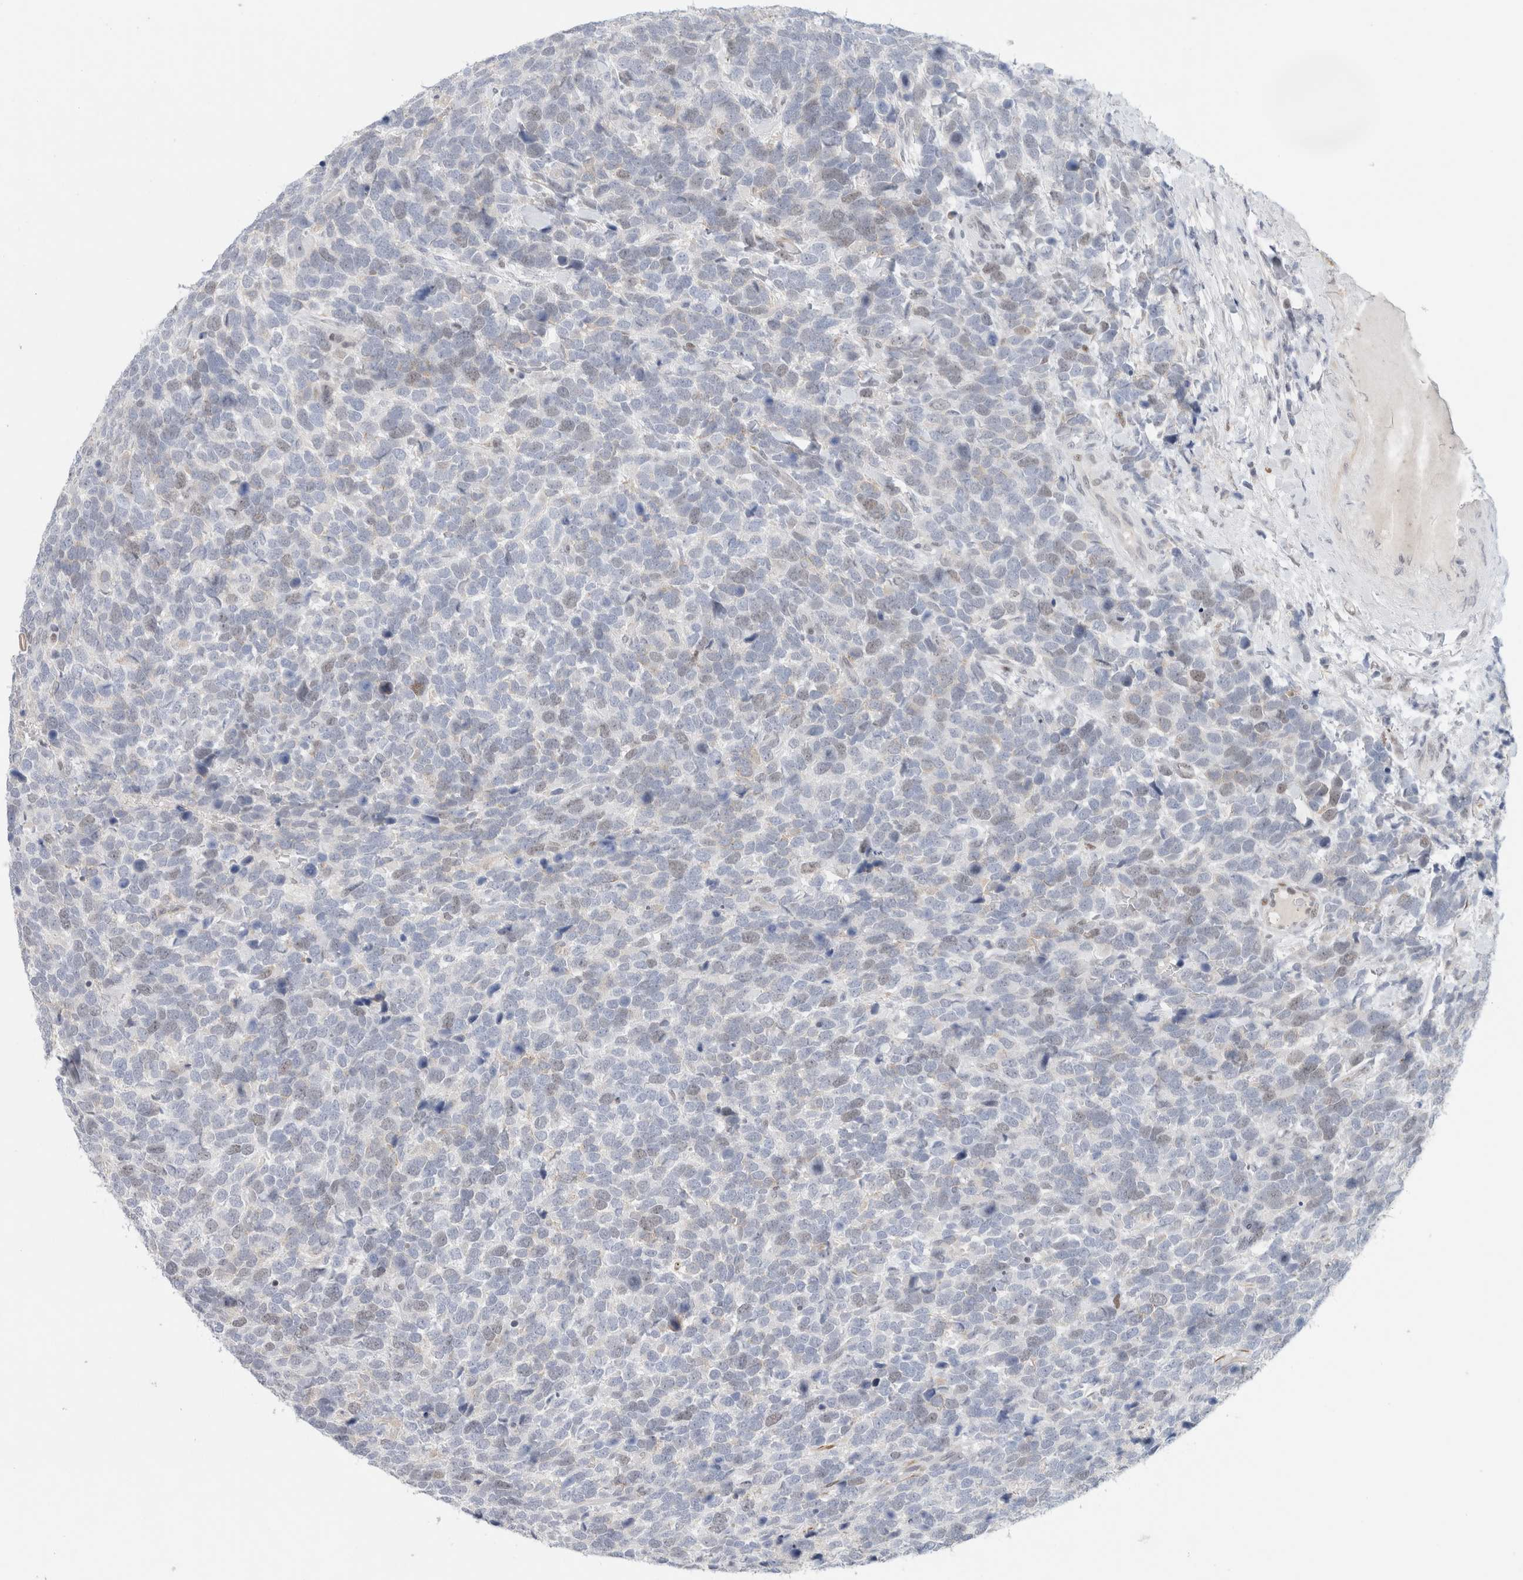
{"staining": {"intensity": "negative", "quantity": "none", "location": "none"}, "tissue": "urothelial cancer", "cell_type": "Tumor cells", "image_type": "cancer", "snomed": [{"axis": "morphology", "description": "Urothelial carcinoma, High grade"}, {"axis": "topography", "description": "Urinary bladder"}], "caption": "Immunohistochemical staining of urothelial carcinoma (high-grade) displays no significant staining in tumor cells.", "gene": "KNL1", "patient": {"sex": "female", "age": 82}}